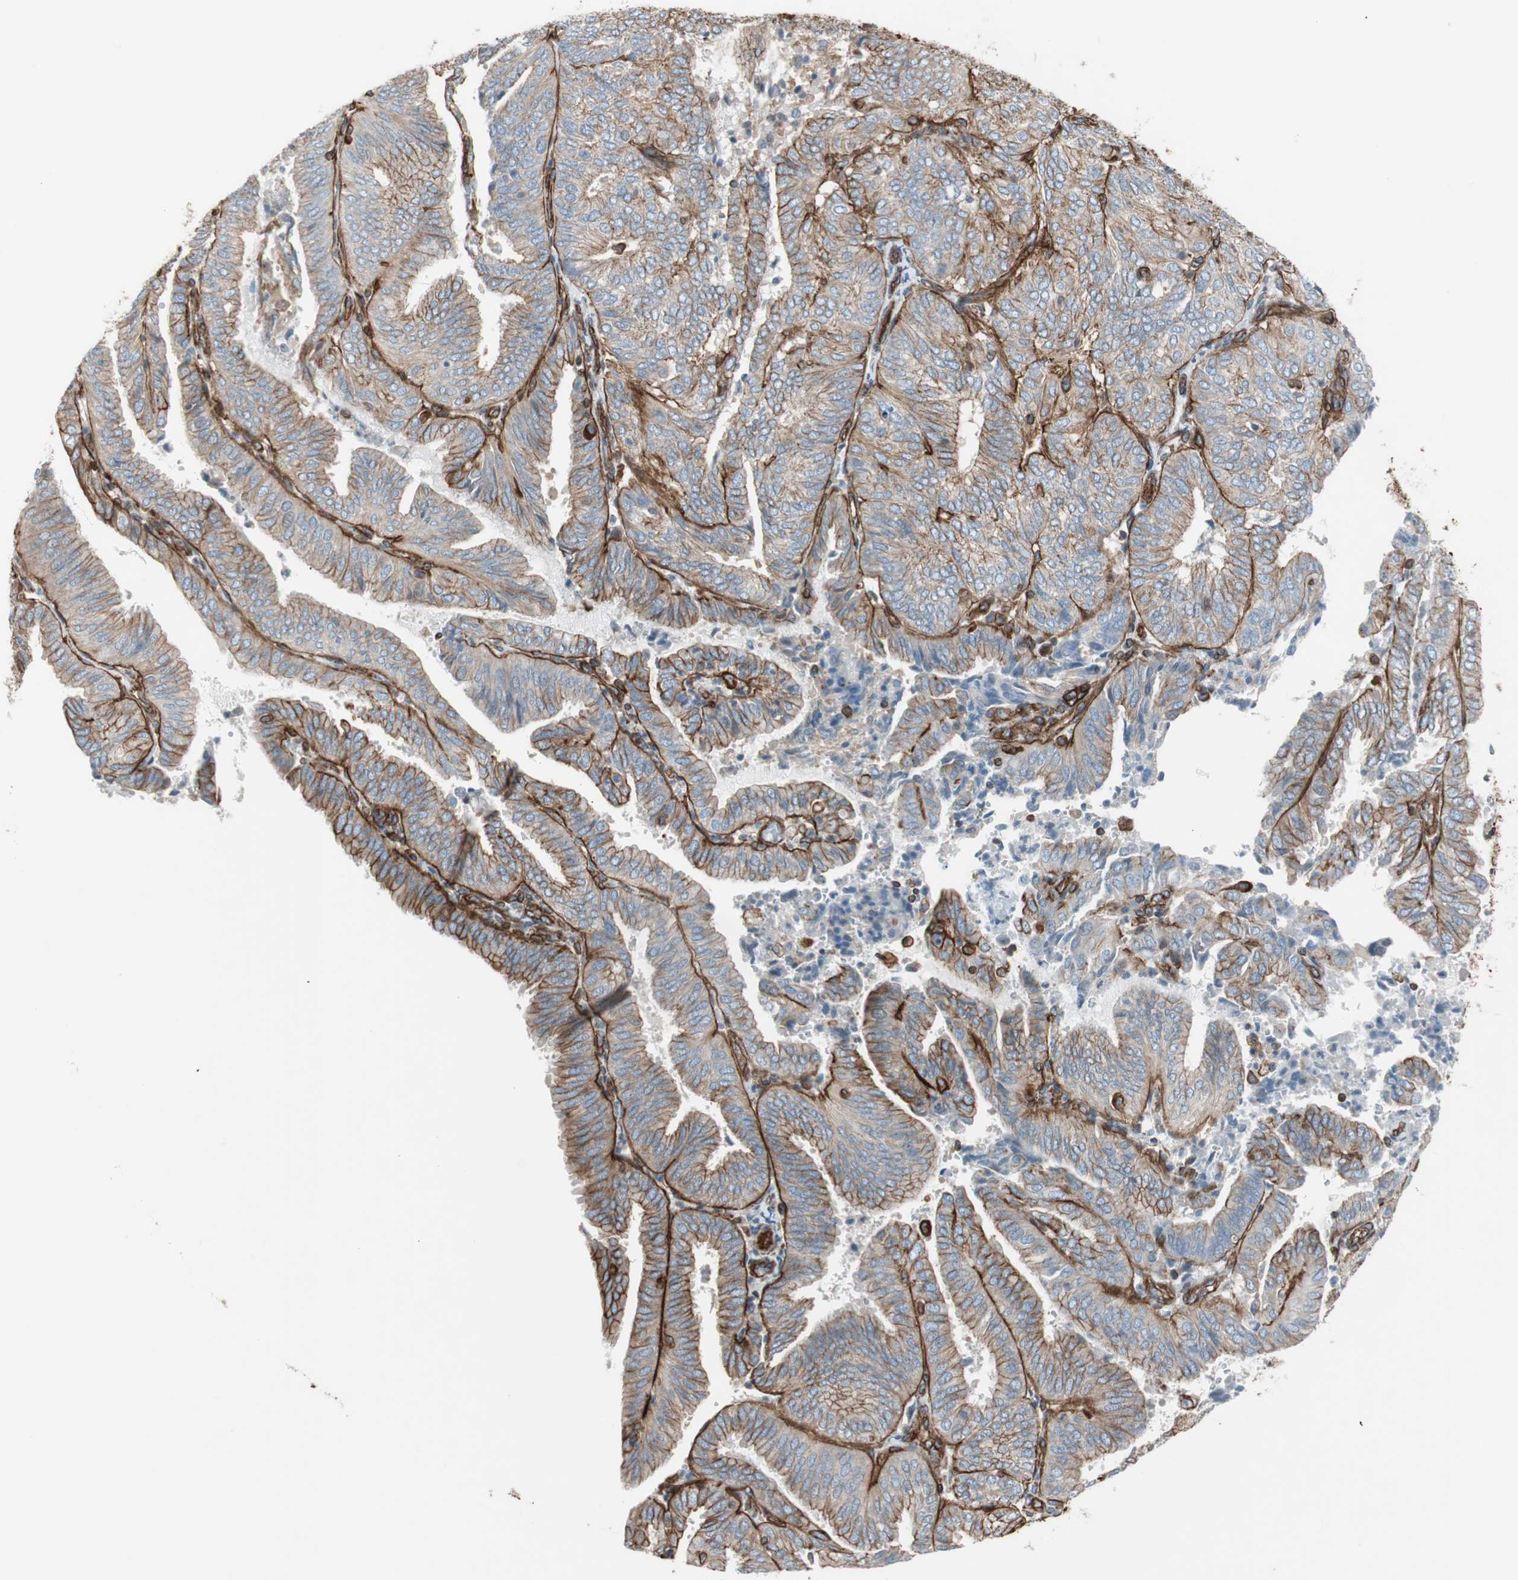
{"staining": {"intensity": "moderate", "quantity": ">75%", "location": "cytoplasmic/membranous"}, "tissue": "endometrial cancer", "cell_type": "Tumor cells", "image_type": "cancer", "snomed": [{"axis": "morphology", "description": "Adenocarcinoma, NOS"}, {"axis": "topography", "description": "Uterus"}], "caption": "Immunohistochemical staining of endometrial cancer (adenocarcinoma) shows medium levels of moderate cytoplasmic/membranous protein expression in about >75% of tumor cells.", "gene": "TCTA", "patient": {"sex": "female", "age": 60}}